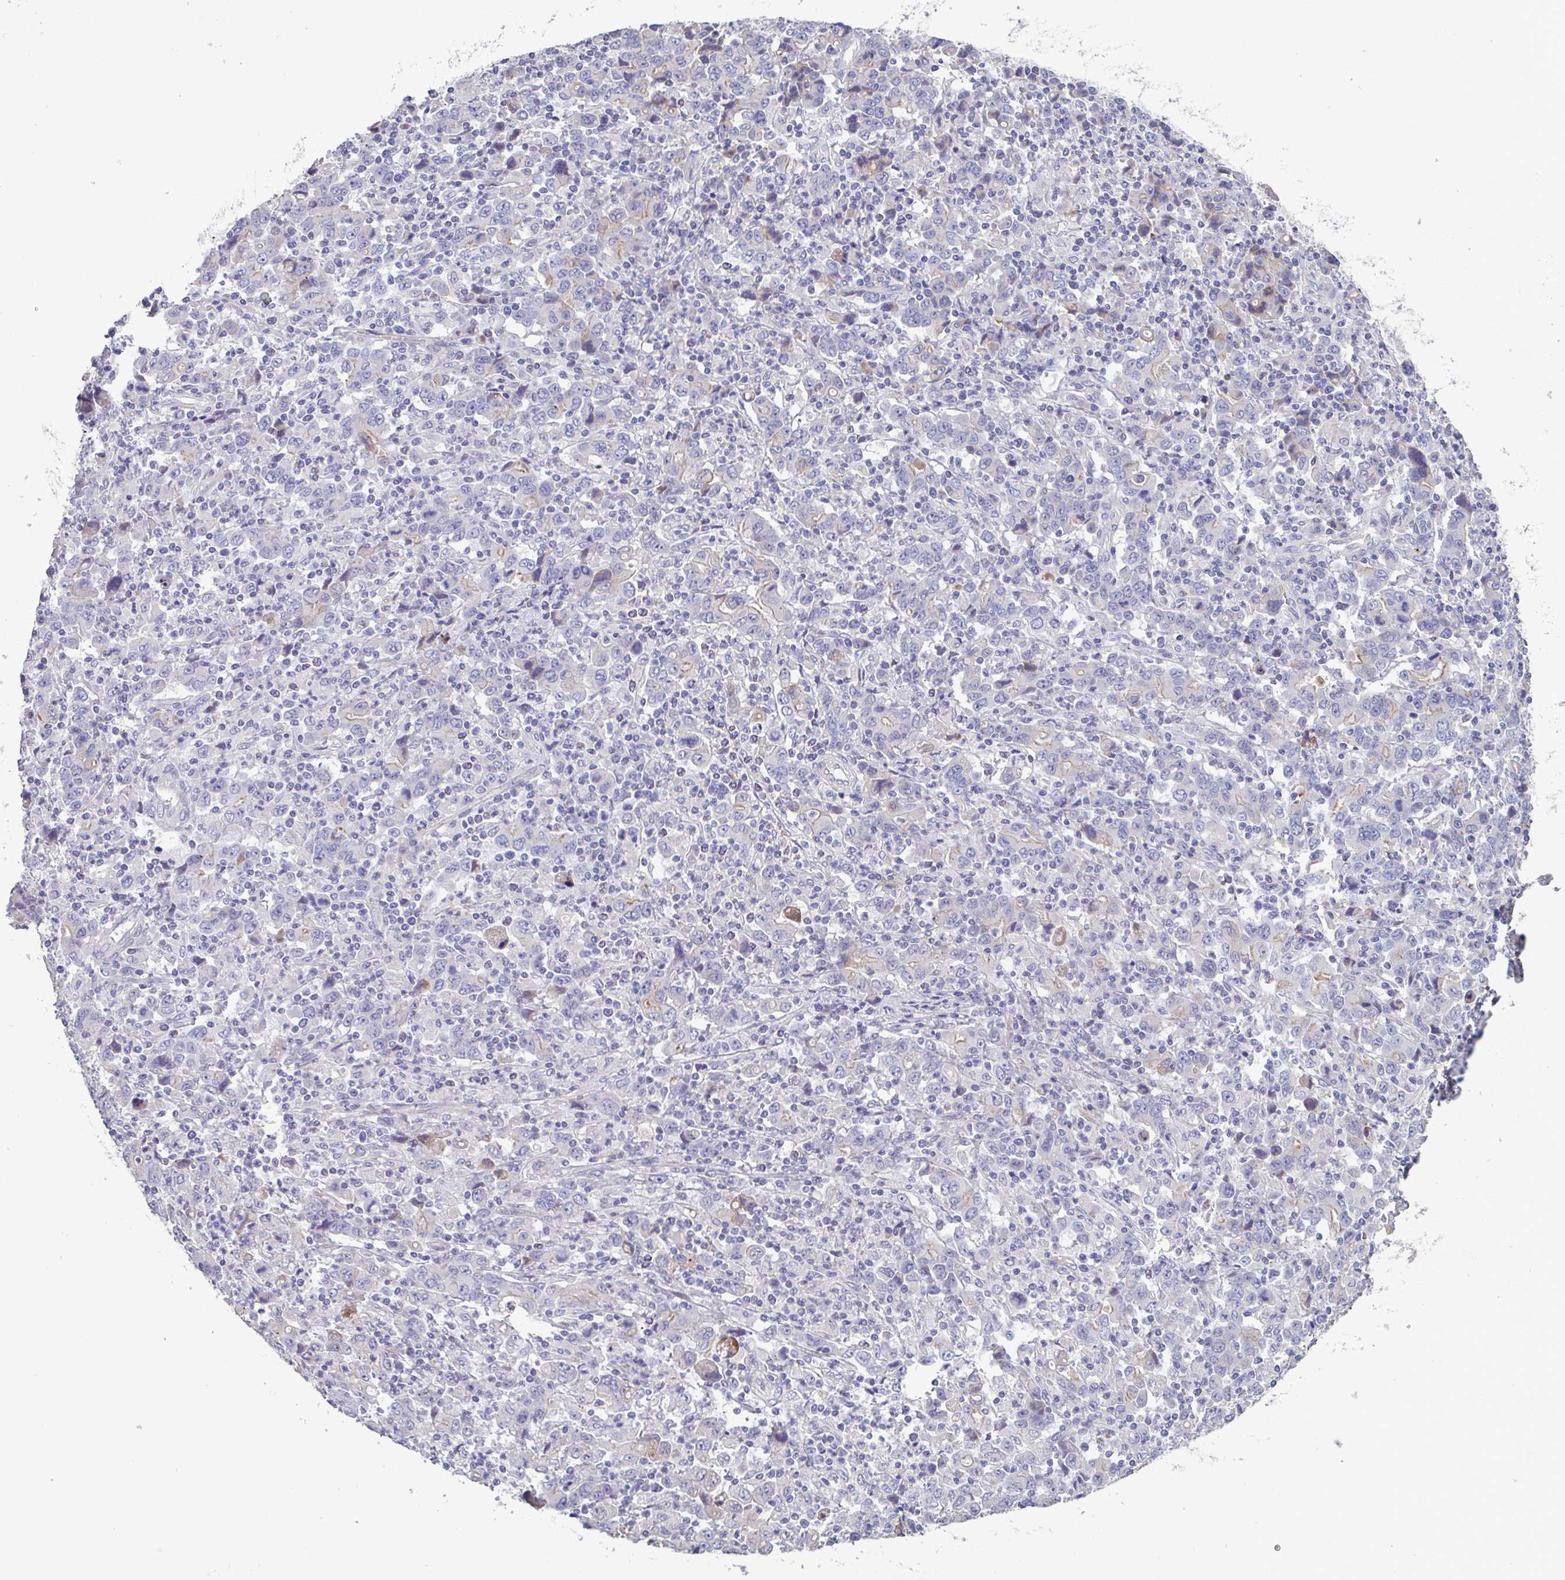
{"staining": {"intensity": "negative", "quantity": "none", "location": "none"}, "tissue": "stomach cancer", "cell_type": "Tumor cells", "image_type": "cancer", "snomed": [{"axis": "morphology", "description": "Adenocarcinoma, NOS"}, {"axis": "topography", "description": "Stomach, upper"}], "caption": "A histopathology image of adenocarcinoma (stomach) stained for a protein reveals no brown staining in tumor cells. (Stains: DAB immunohistochemistry (IHC) with hematoxylin counter stain, Microscopy: brightfield microscopy at high magnification).", "gene": "GLDC", "patient": {"sex": "male", "age": 69}}